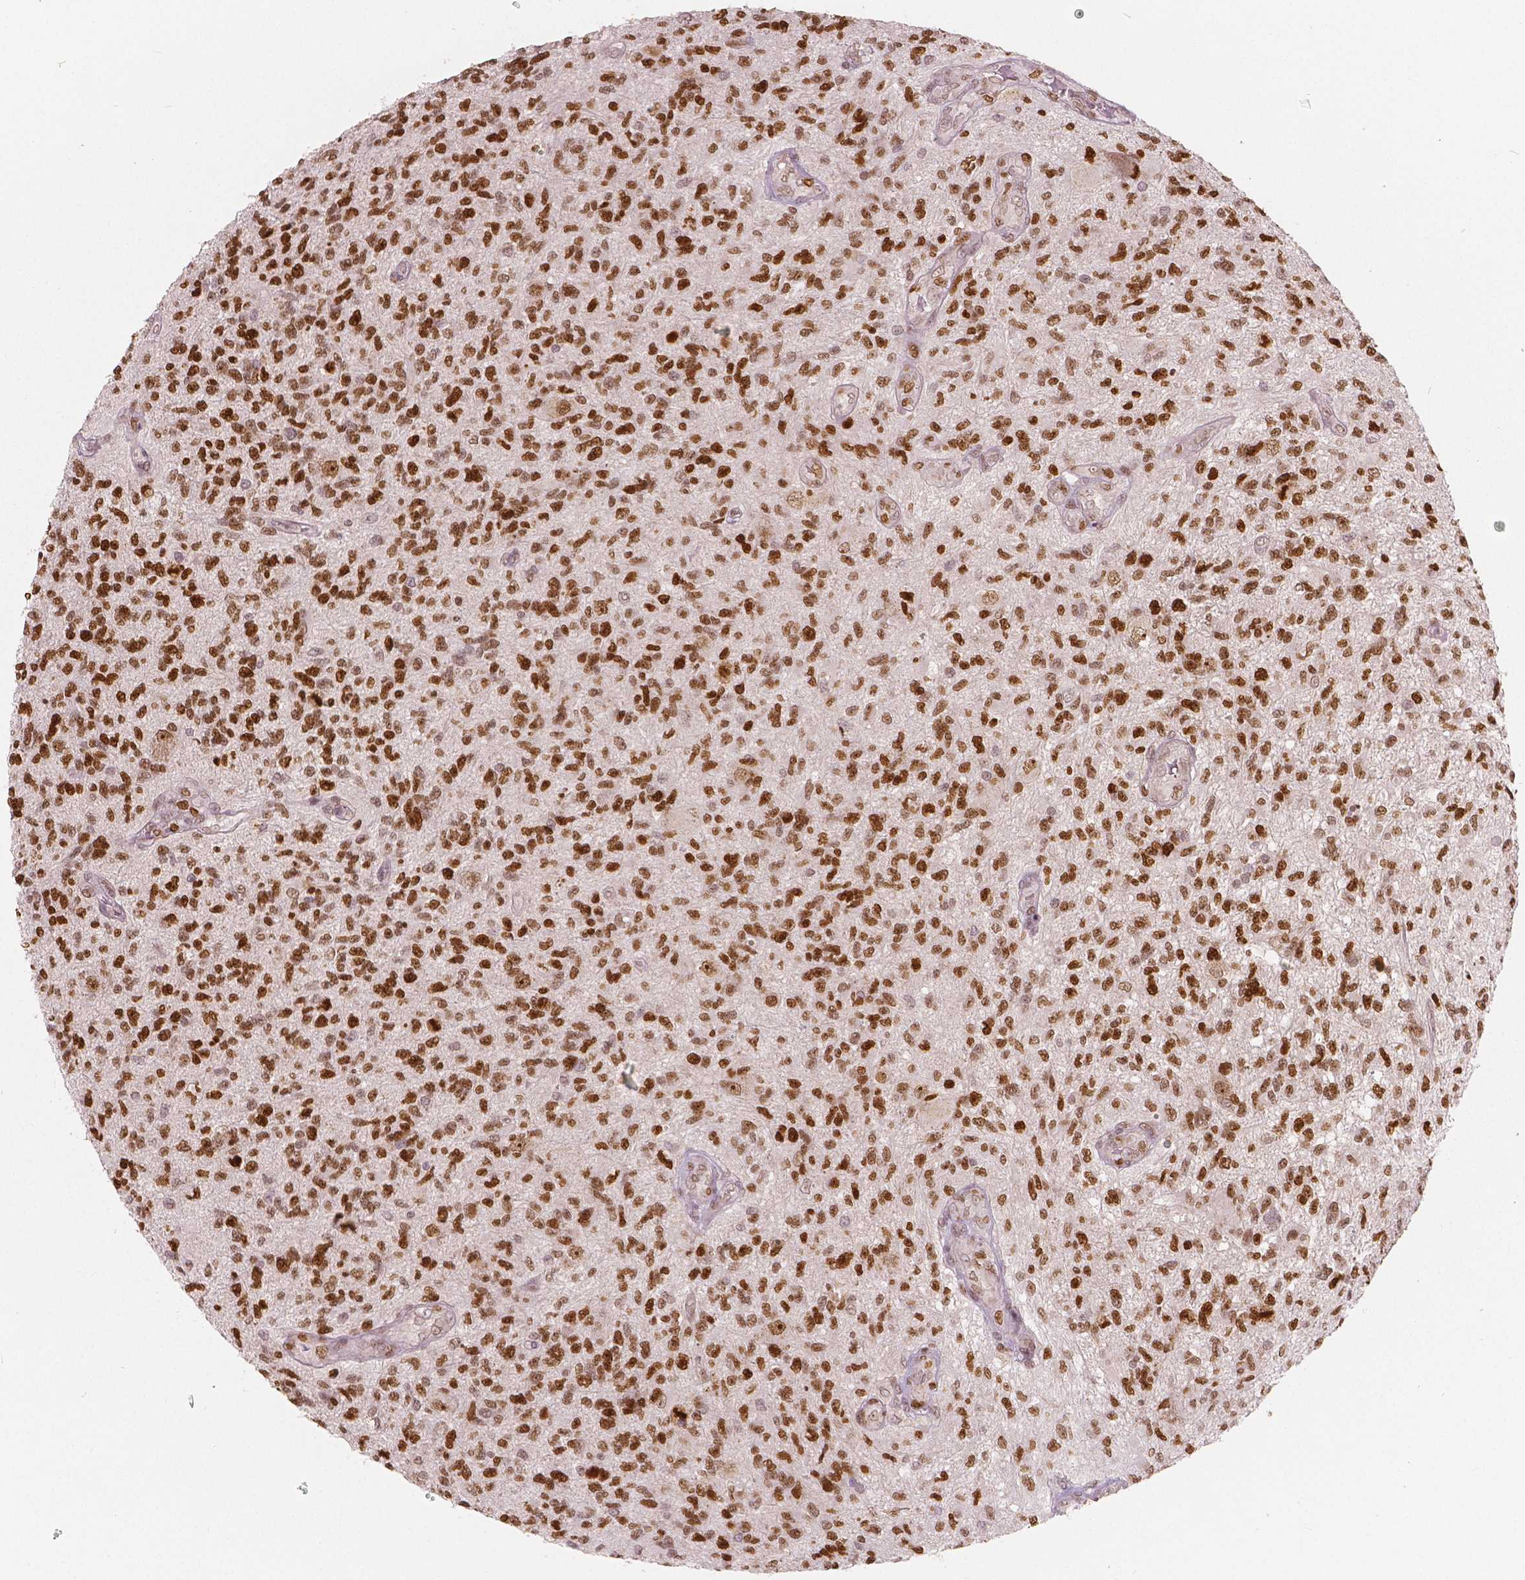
{"staining": {"intensity": "strong", "quantity": ">75%", "location": "nuclear"}, "tissue": "glioma", "cell_type": "Tumor cells", "image_type": "cancer", "snomed": [{"axis": "morphology", "description": "Glioma, malignant, High grade"}, {"axis": "topography", "description": "Brain"}], "caption": "High-power microscopy captured an IHC micrograph of malignant glioma (high-grade), revealing strong nuclear expression in about >75% of tumor cells.", "gene": "NSD2", "patient": {"sex": "male", "age": 56}}